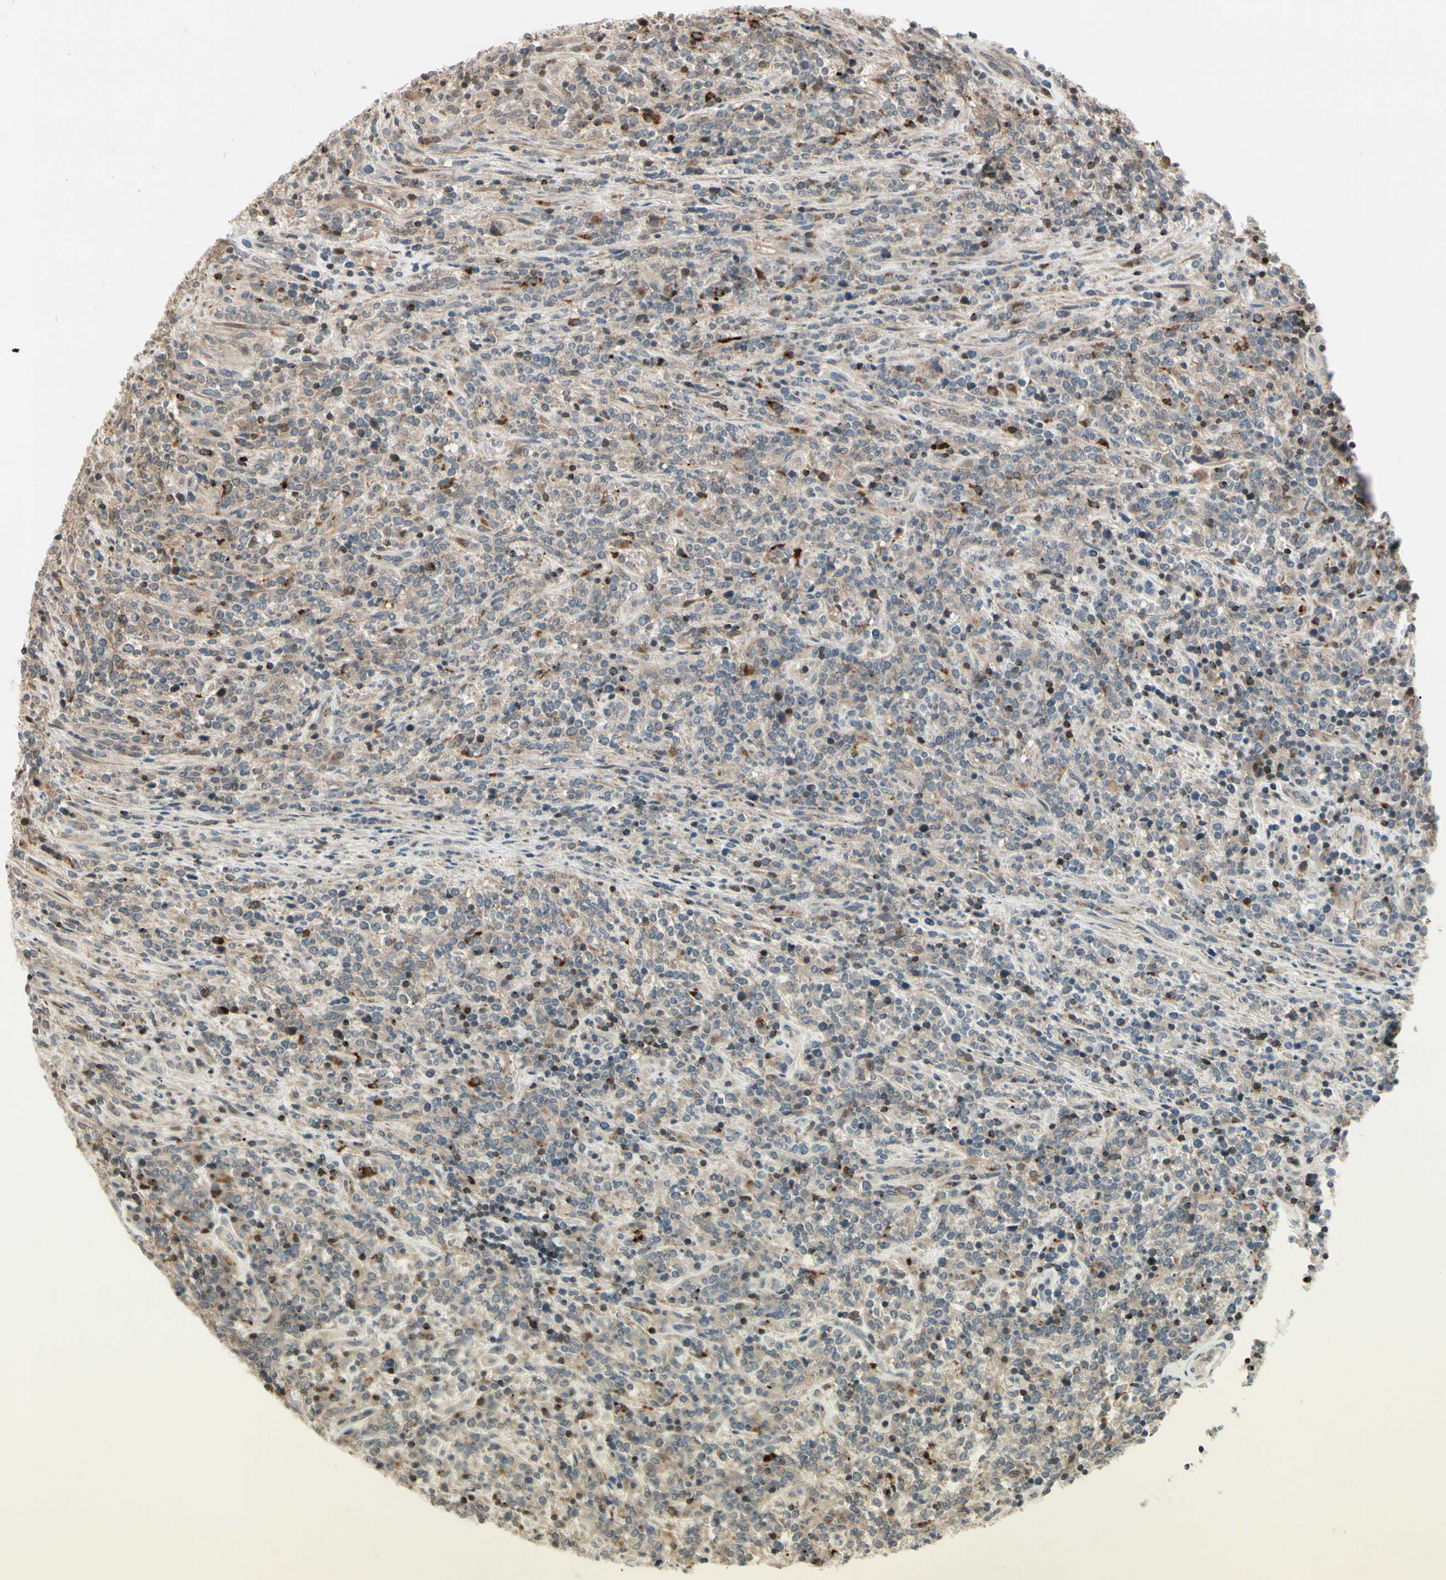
{"staining": {"intensity": "weak", "quantity": ">75%", "location": "cytoplasmic/membranous"}, "tissue": "lymphoma", "cell_type": "Tumor cells", "image_type": "cancer", "snomed": [{"axis": "morphology", "description": "Malignant lymphoma, non-Hodgkin's type, High grade"}, {"axis": "topography", "description": "Soft tissue"}], "caption": "Human malignant lymphoma, non-Hodgkin's type (high-grade) stained with a brown dye shows weak cytoplasmic/membranous positive expression in approximately >75% of tumor cells.", "gene": "EVC", "patient": {"sex": "male", "age": 18}}